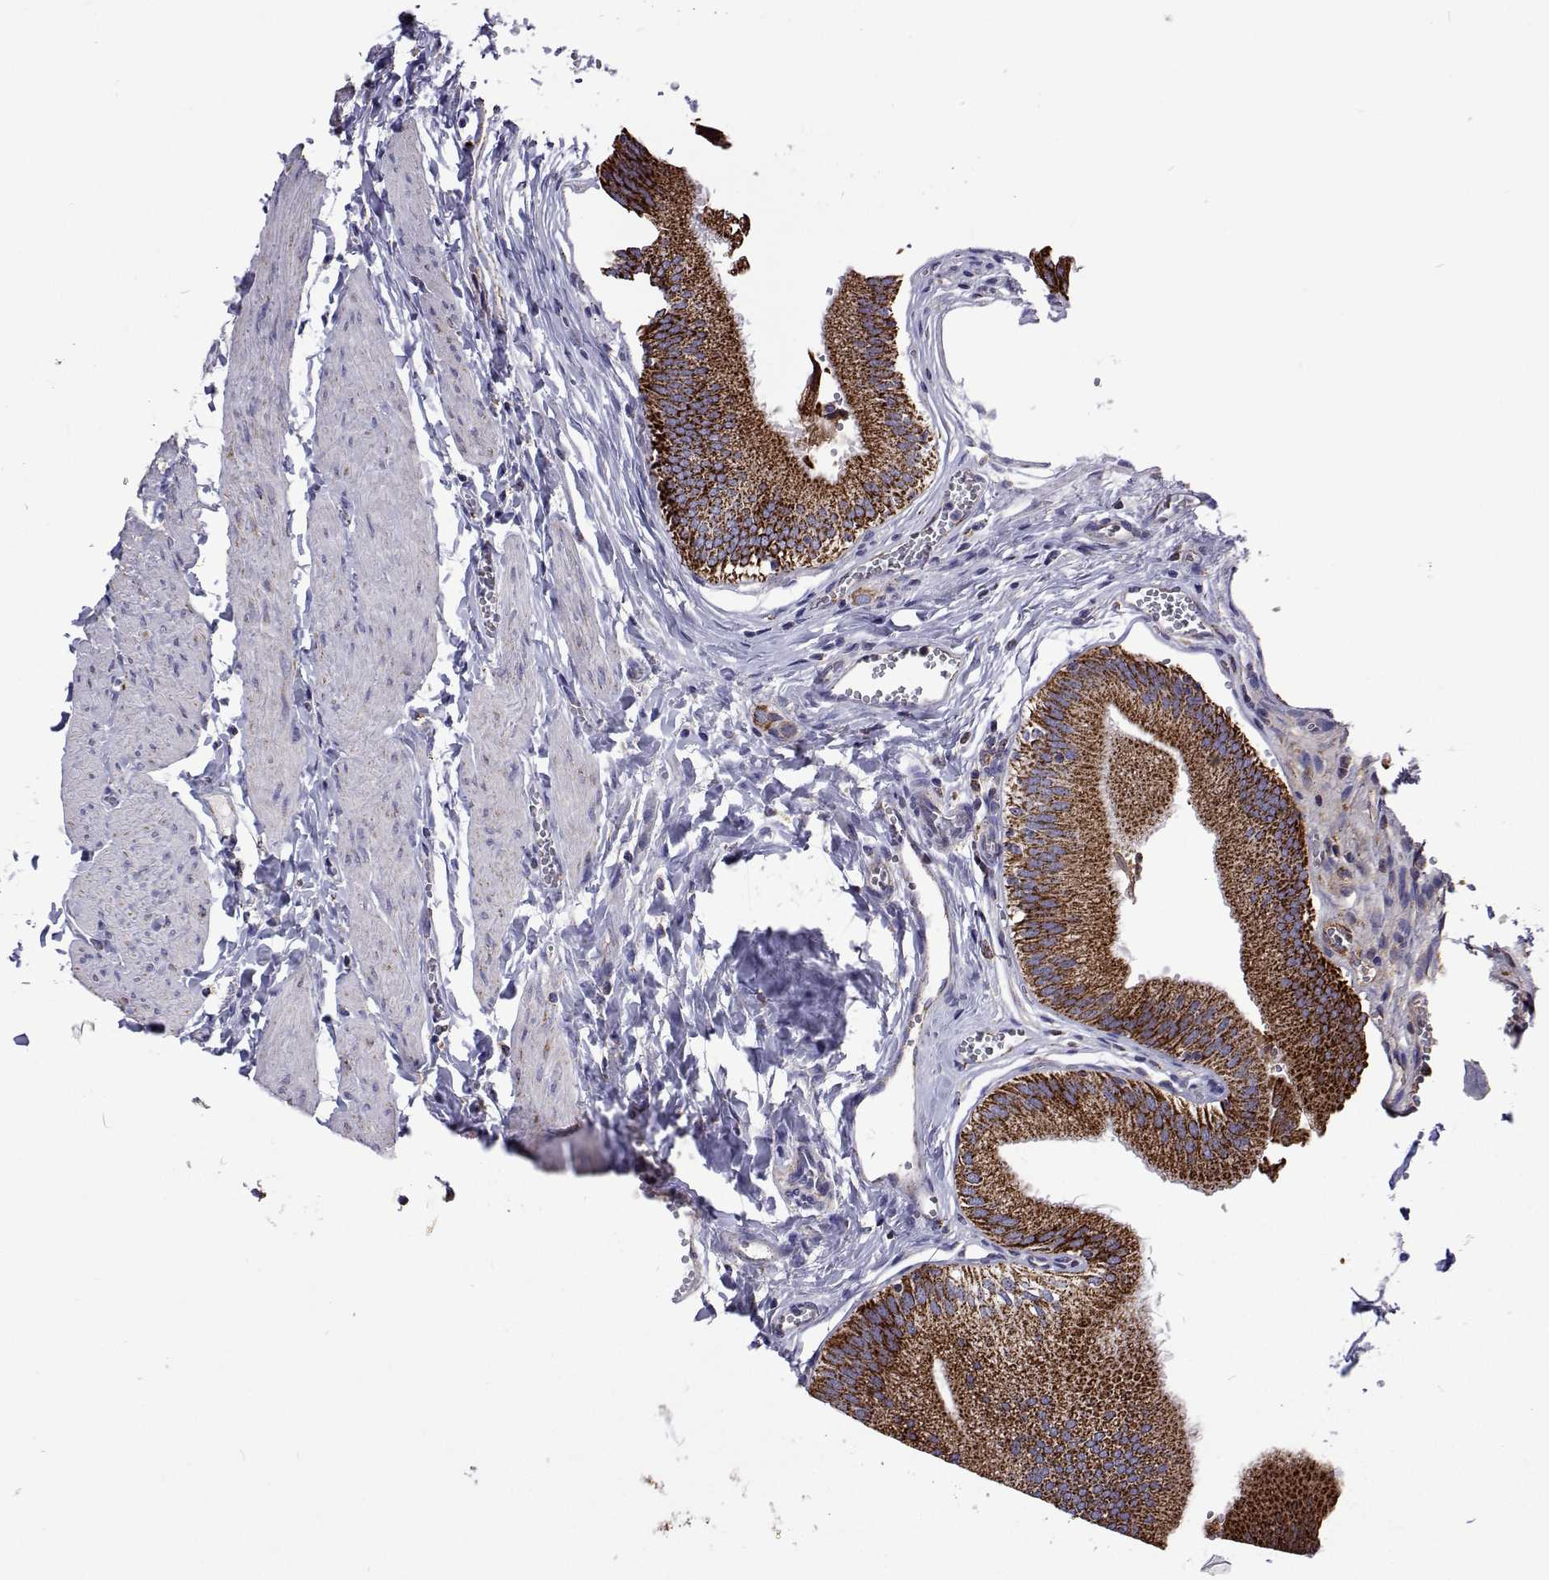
{"staining": {"intensity": "strong", "quantity": ">75%", "location": "cytoplasmic/membranous"}, "tissue": "gallbladder", "cell_type": "Glandular cells", "image_type": "normal", "snomed": [{"axis": "morphology", "description": "Normal tissue, NOS"}, {"axis": "topography", "description": "Gallbladder"}, {"axis": "topography", "description": "Peripheral nerve tissue"}], "caption": "A high amount of strong cytoplasmic/membranous staining is identified in about >75% of glandular cells in unremarkable gallbladder.", "gene": "MCCC2", "patient": {"sex": "male", "age": 17}}